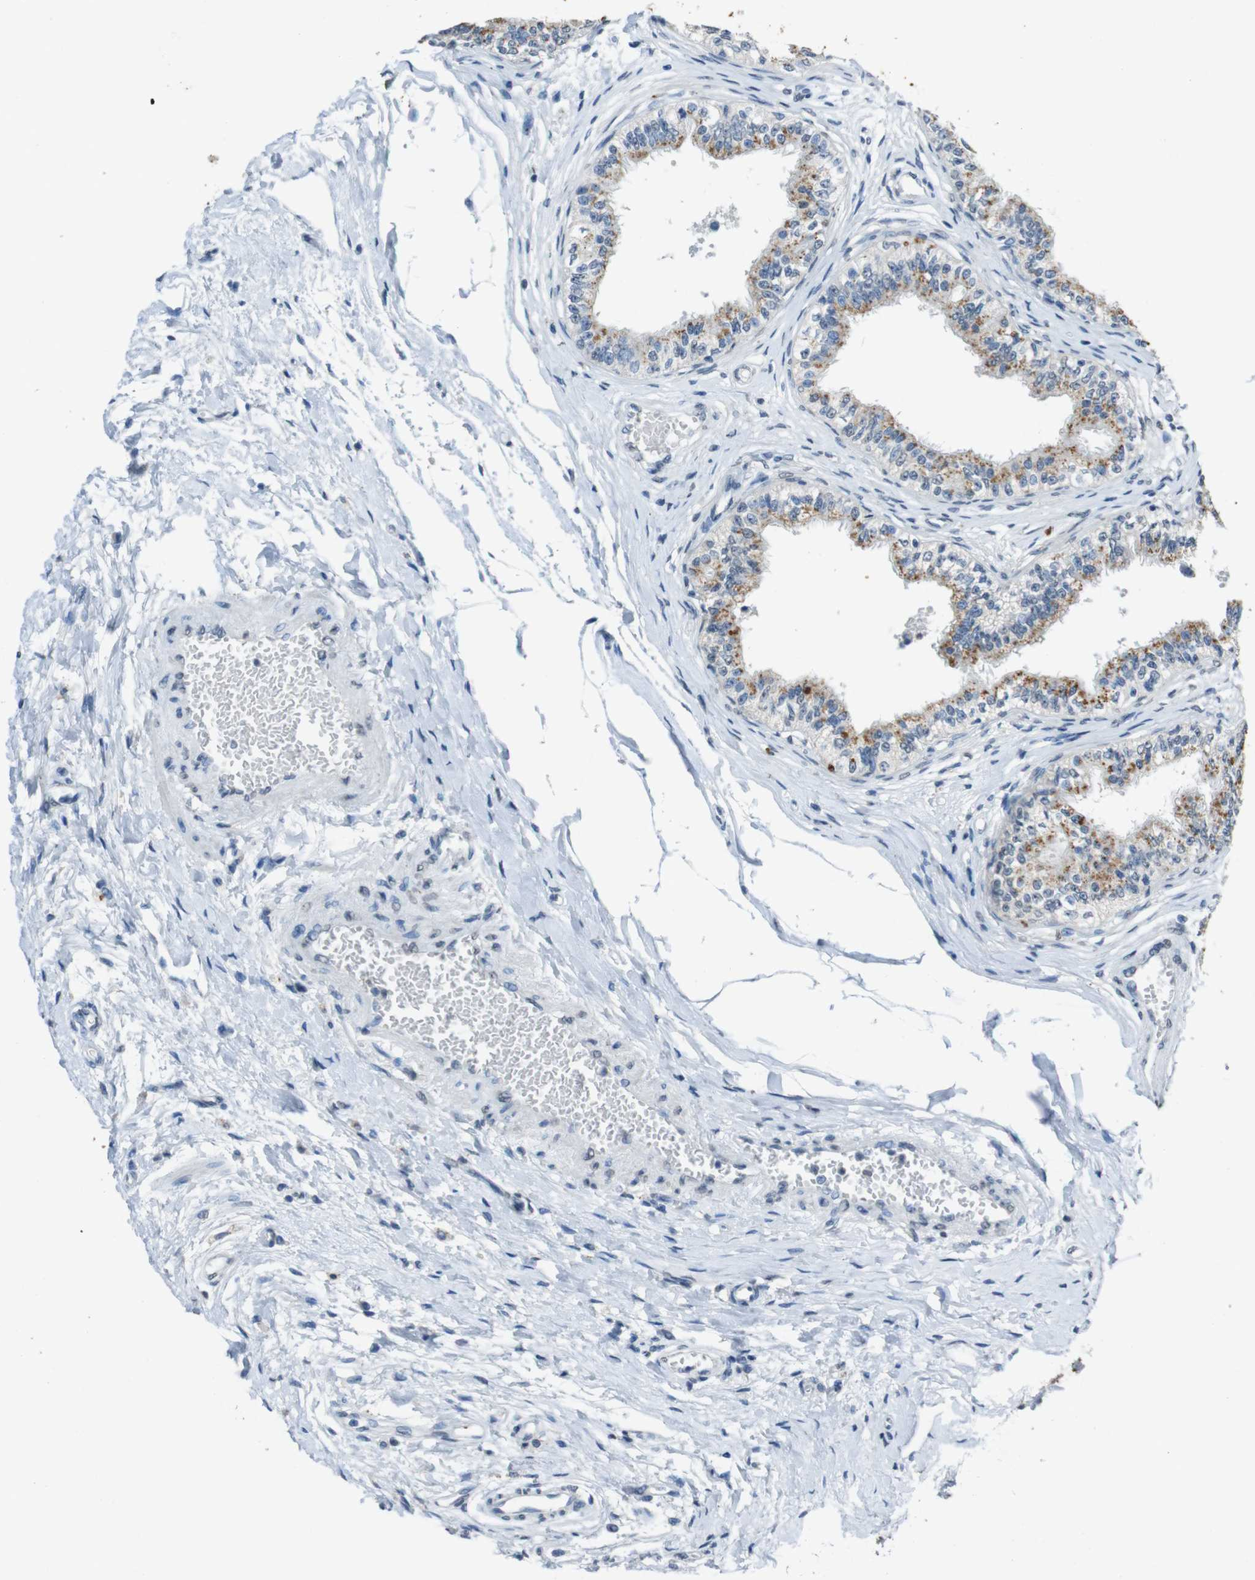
{"staining": {"intensity": "strong", "quantity": ">75%", "location": "cytoplasmic/membranous"}, "tissue": "epididymis", "cell_type": "Glandular cells", "image_type": "normal", "snomed": [{"axis": "morphology", "description": "Normal tissue, NOS"}, {"axis": "topography", "description": "Epididymis"}], "caption": "This is a micrograph of IHC staining of normal epididymis, which shows strong expression in the cytoplasmic/membranous of glandular cells.", "gene": "STBD1", "patient": {"sex": "male", "age": 36}}